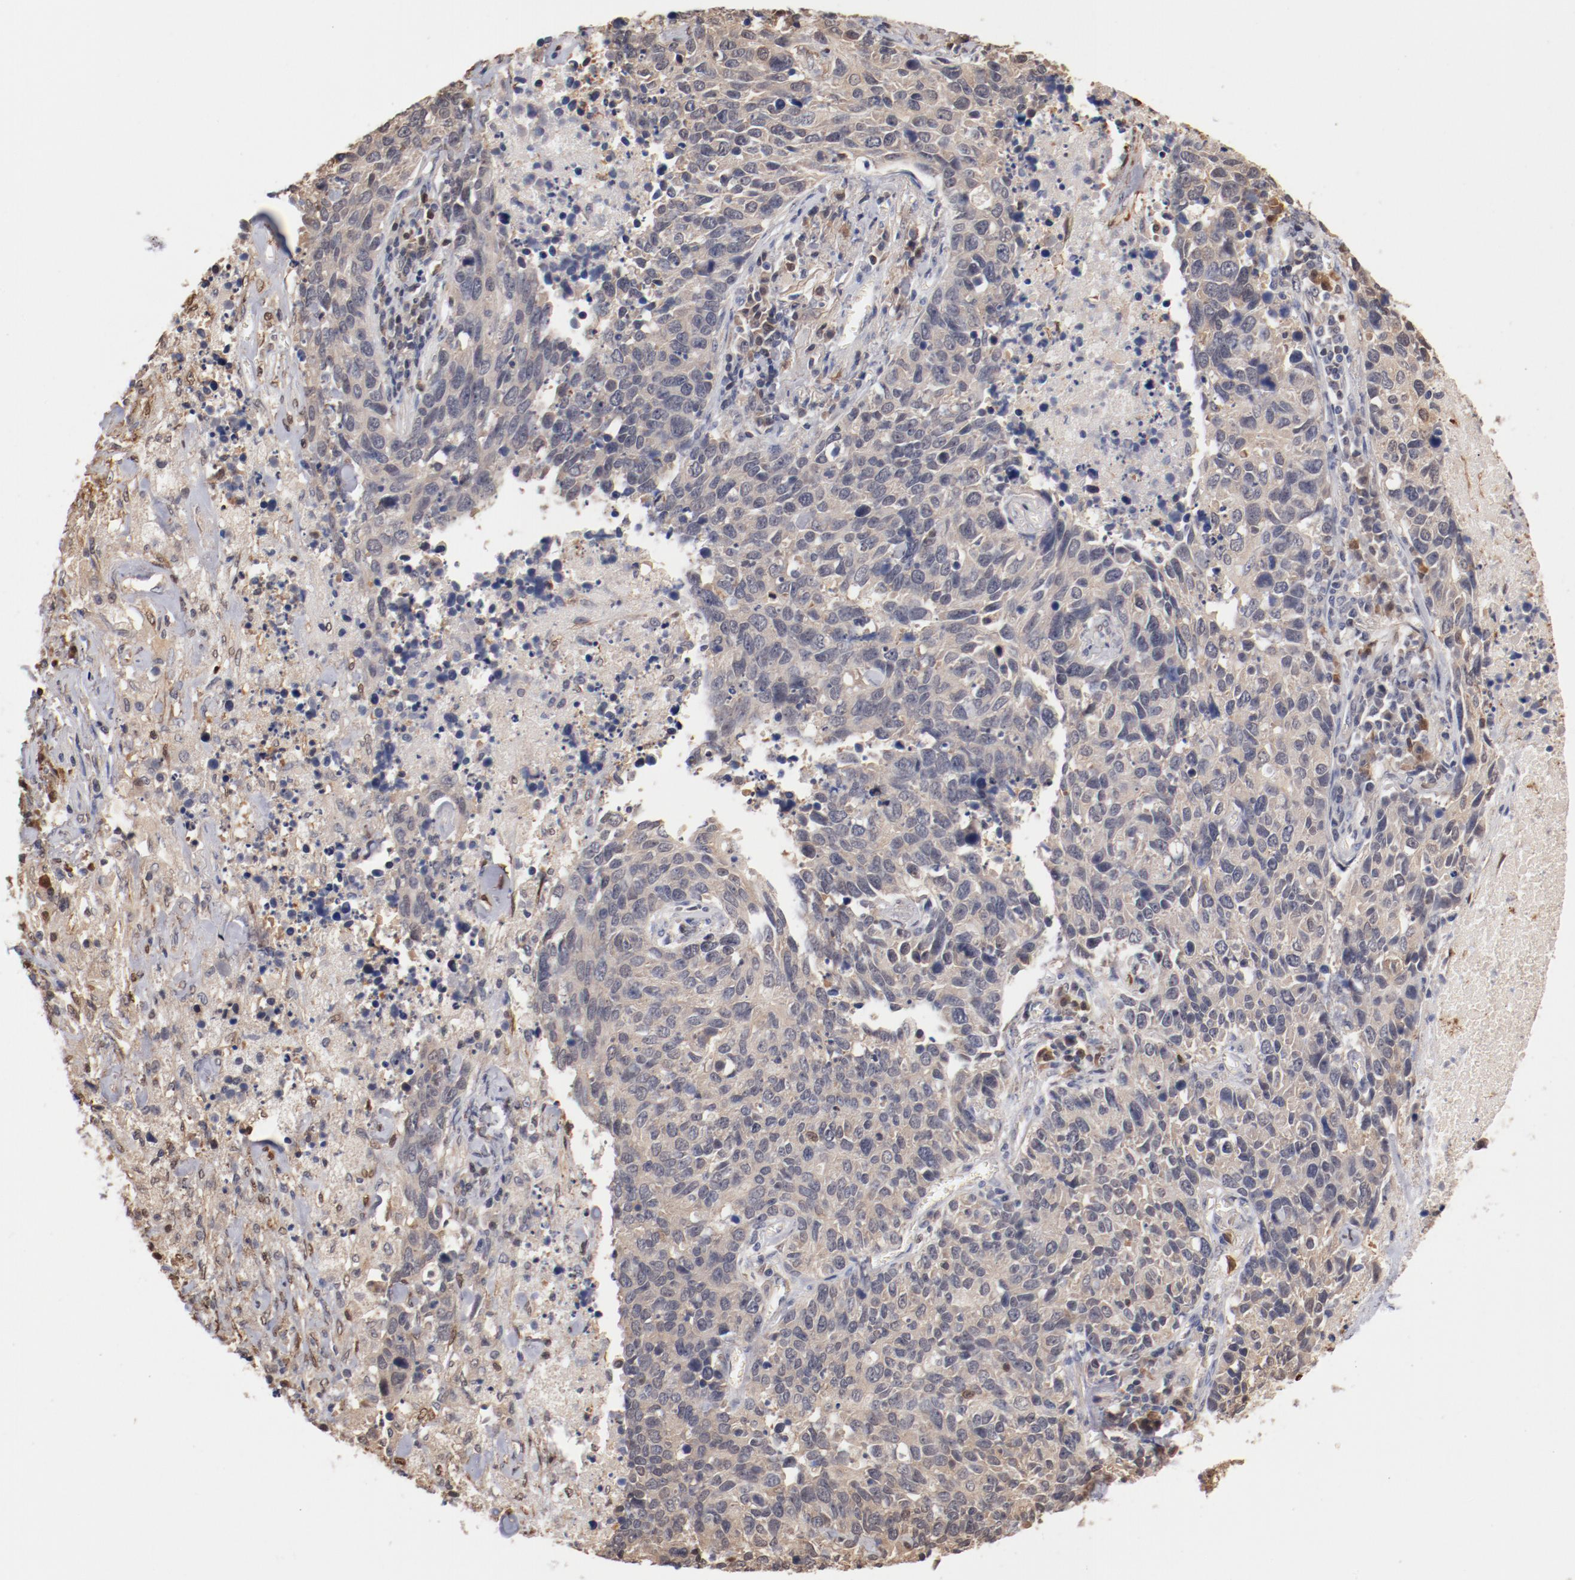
{"staining": {"intensity": "weak", "quantity": "25%-75%", "location": "cytoplasmic/membranous"}, "tissue": "lung cancer", "cell_type": "Tumor cells", "image_type": "cancer", "snomed": [{"axis": "morphology", "description": "Neoplasm, malignant, NOS"}, {"axis": "topography", "description": "Lung"}], "caption": "Immunohistochemistry image of neoplastic tissue: lung neoplasm (malignant) stained using IHC reveals low levels of weak protein expression localized specifically in the cytoplasmic/membranous of tumor cells, appearing as a cytoplasmic/membranous brown color.", "gene": "MIF", "patient": {"sex": "female", "age": 76}}